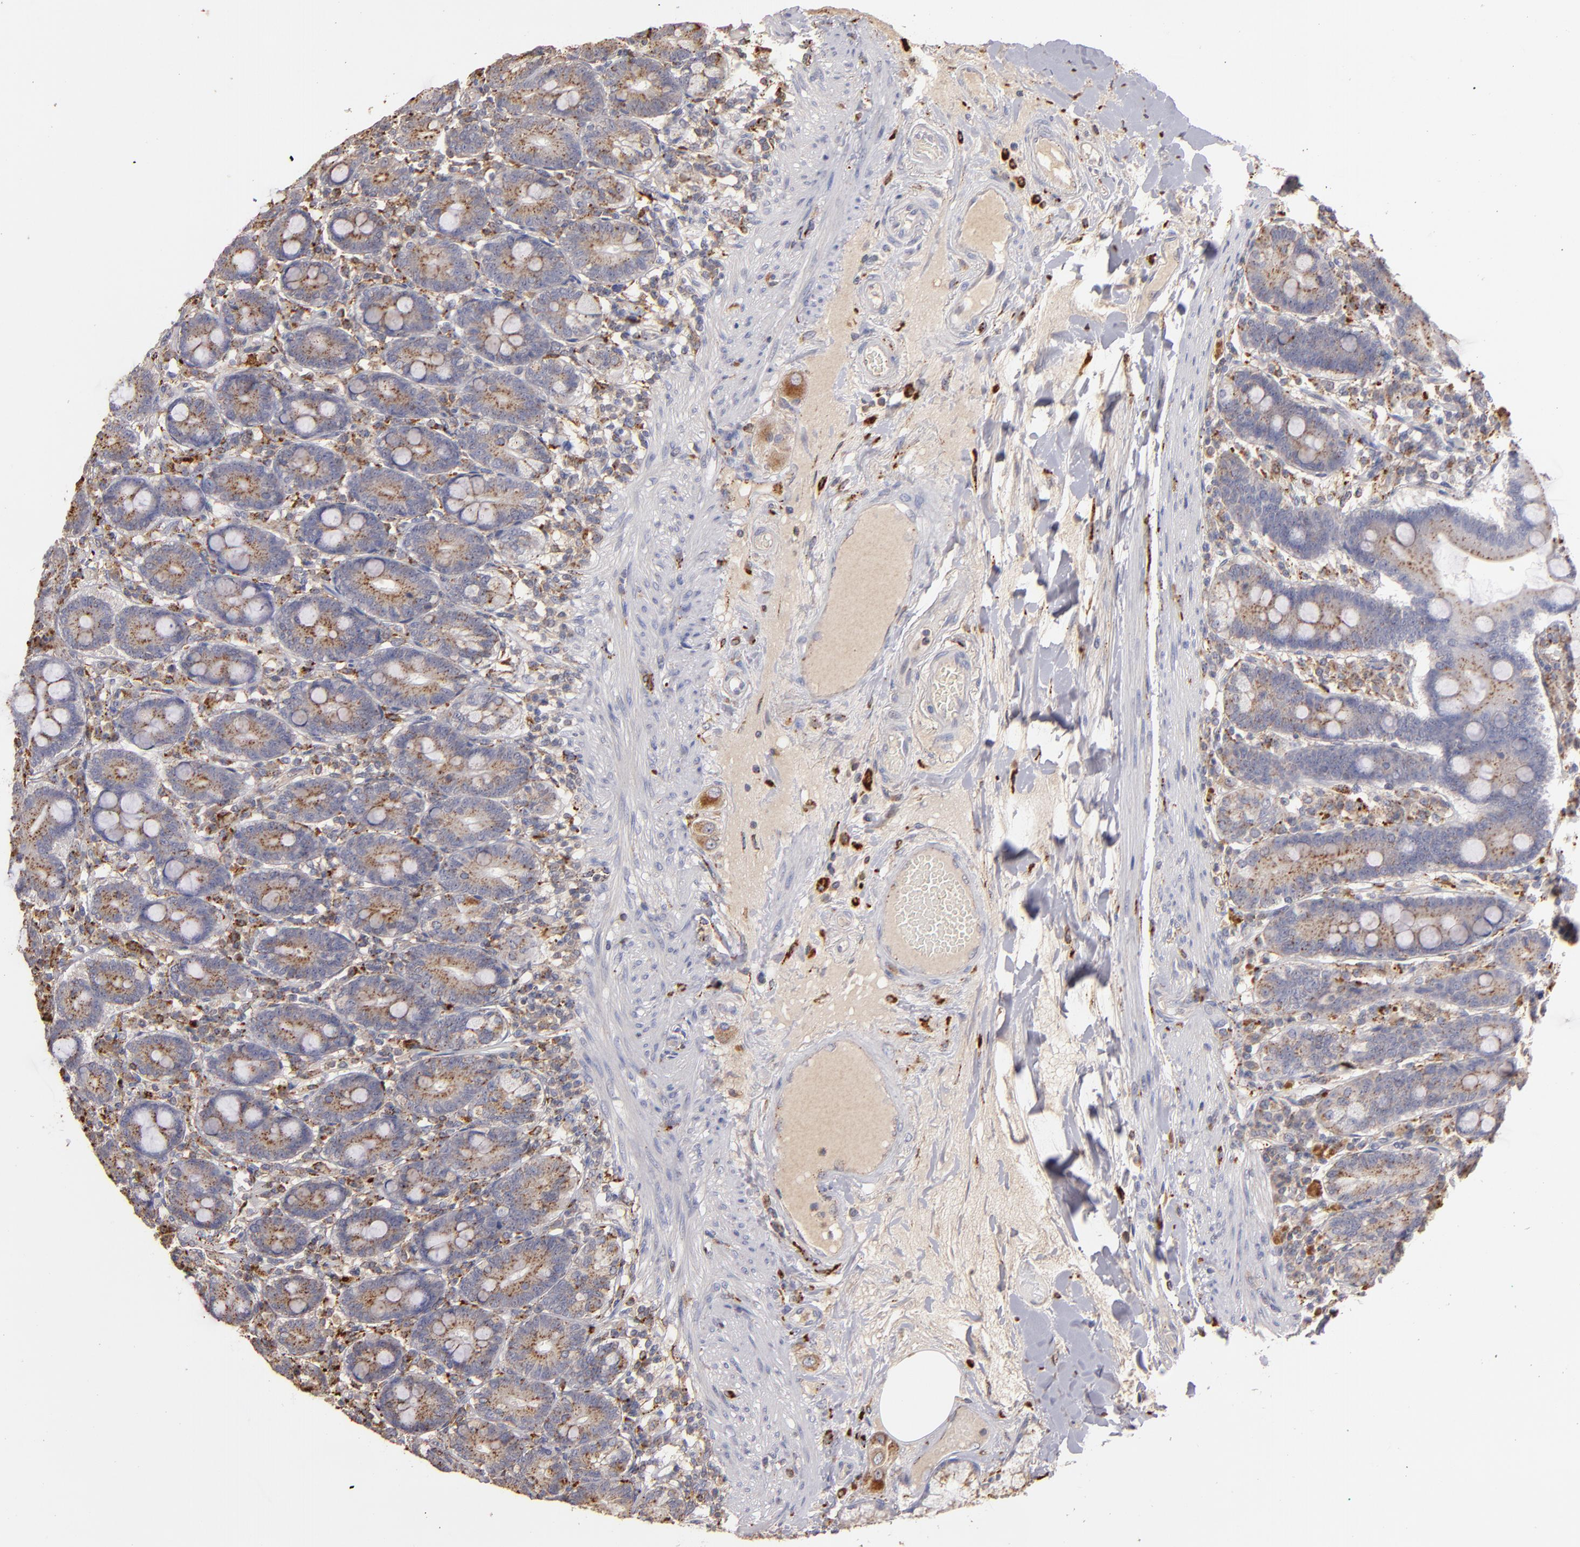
{"staining": {"intensity": "moderate", "quantity": ">75%", "location": "cytoplasmic/membranous"}, "tissue": "duodenum", "cell_type": "Glandular cells", "image_type": "normal", "snomed": [{"axis": "morphology", "description": "Normal tissue, NOS"}, {"axis": "topography", "description": "Duodenum"}], "caption": "Immunohistochemistry (DAB (3,3'-diaminobenzidine)) staining of benign duodenum reveals moderate cytoplasmic/membranous protein positivity in about >75% of glandular cells.", "gene": "TRAF1", "patient": {"sex": "female", "age": 64}}